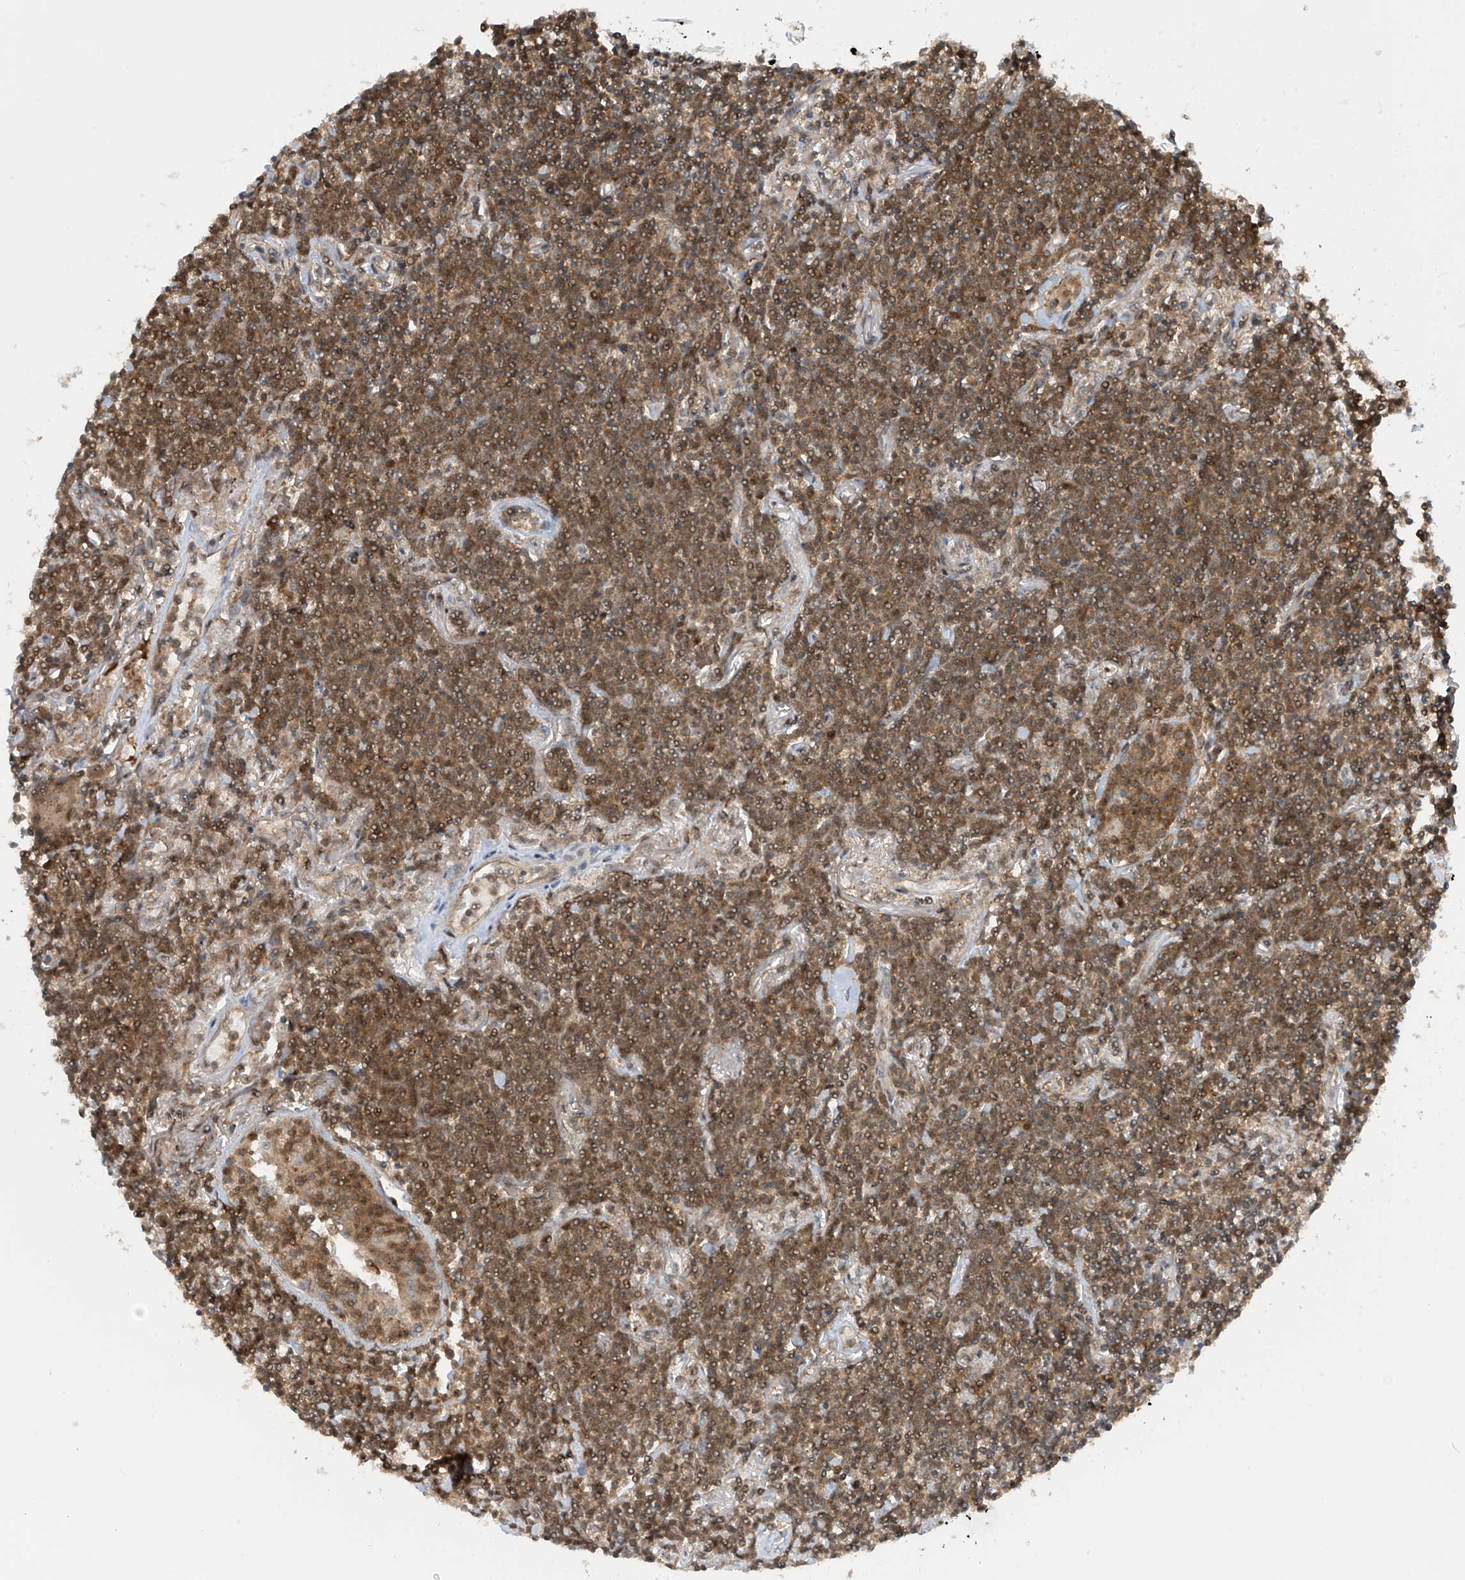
{"staining": {"intensity": "moderate", "quantity": ">75%", "location": "cytoplasmic/membranous,nuclear"}, "tissue": "lymphoma", "cell_type": "Tumor cells", "image_type": "cancer", "snomed": [{"axis": "morphology", "description": "Malignant lymphoma, non-Hodgkin's type, Low grade"}, {"axis": "topography", "description": "Lung"}], "caption": "Protein expression analysis of human lymphoma reveals moderate cytoplasmic/membranous and nuclear staining in approximately >75% of tumor cells. (Stains: DAB in brown, nuclei in blue, Microscopy: brightfield microscopy at high magnification).", "gene": "LAGE3", "patient": {"sex": "female", "age": 71}}